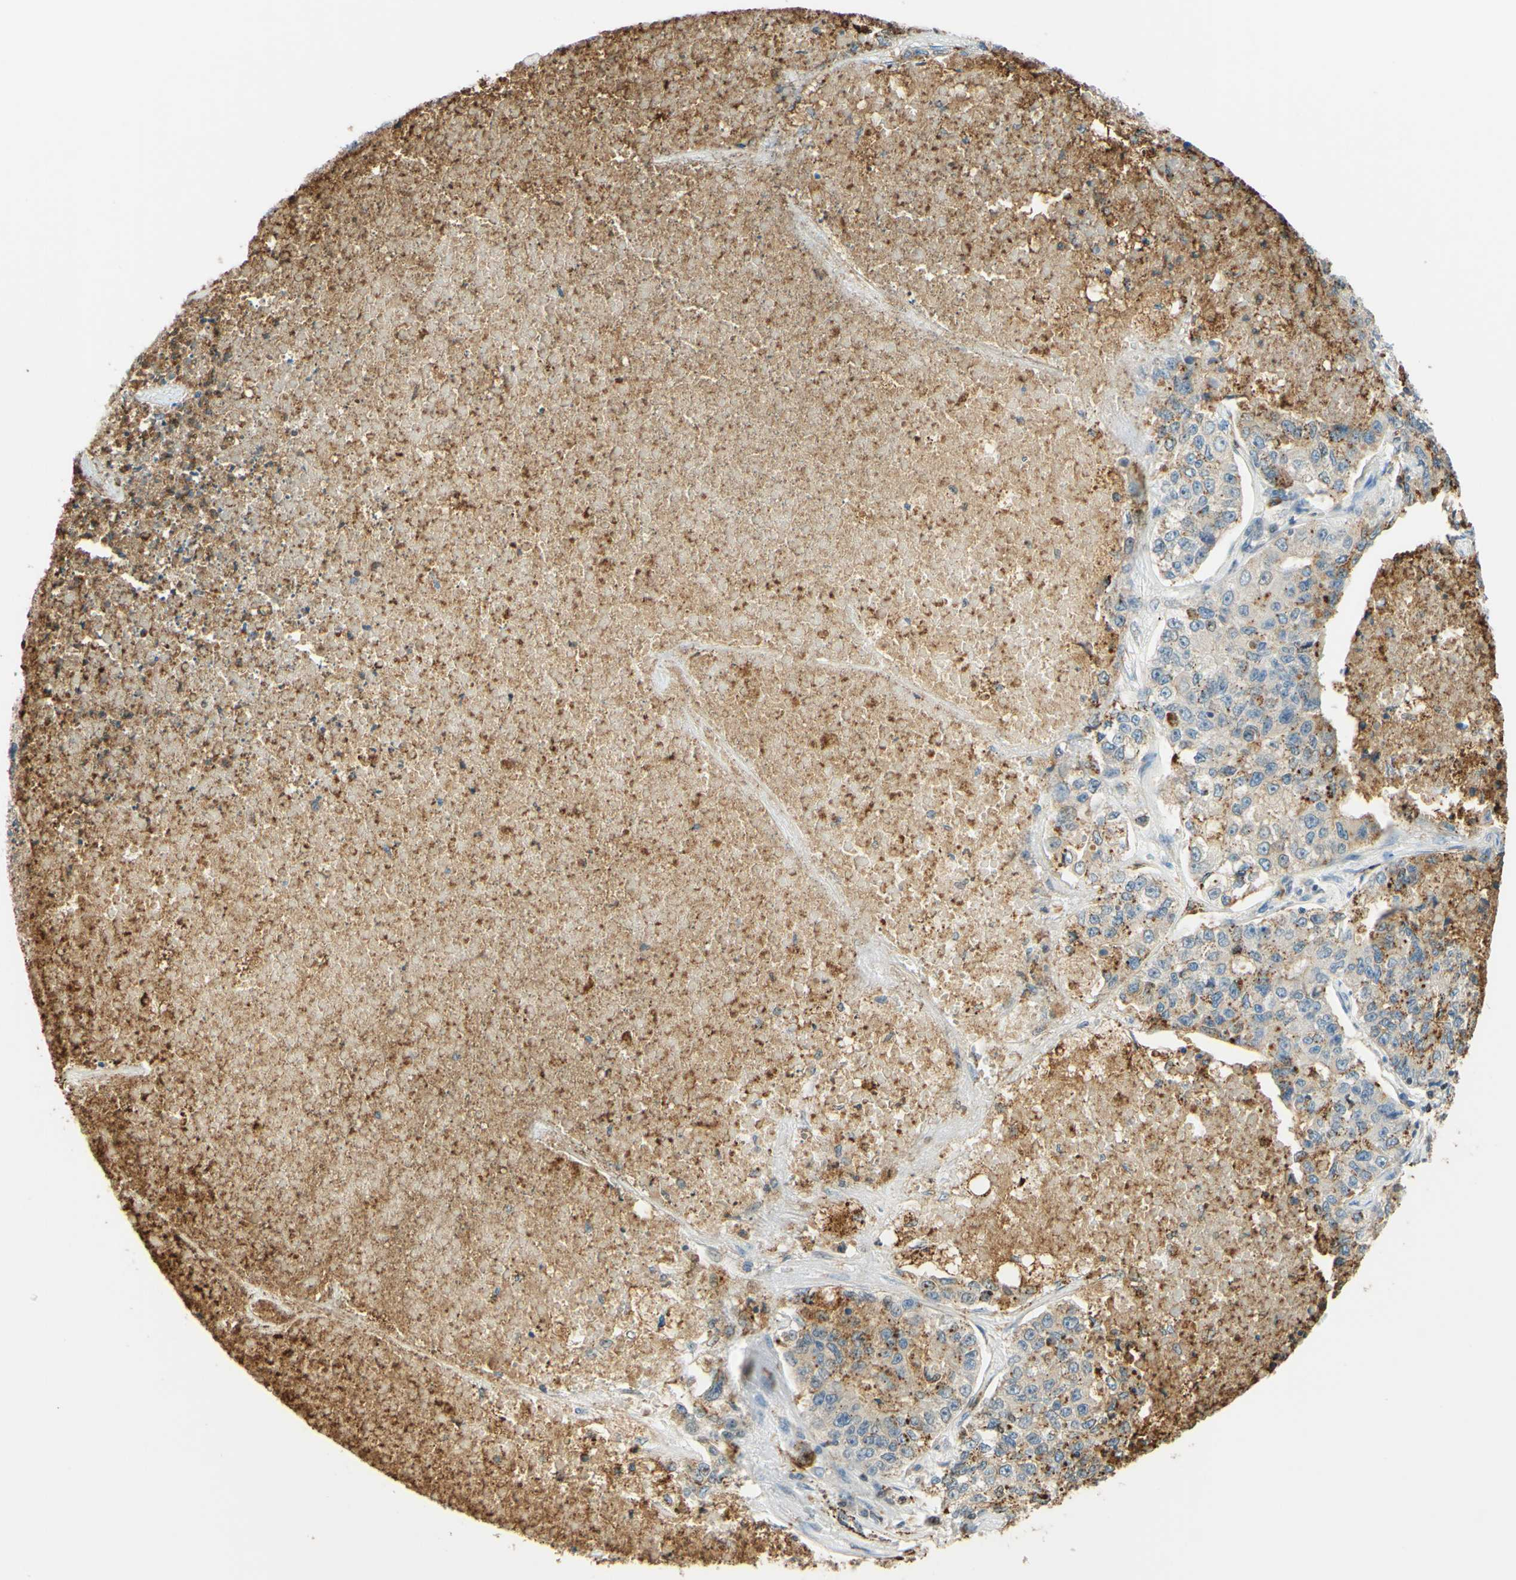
{"staining": {"intensity": "moderate", "quantity": "25%-75%", "location": "cytoplasmic/membranous"}, "tissue": "lung cancer", "cell_type": "Tumor cells", "image_type": "cancer", "snomed": [{"axis": "morphology", "description": "Adenocarcinoma, NOS"}, {"axis": "topography", "description": "Lung"}], "caption": "Lung adenocarcinoma stained with a brown dye demonstrates moderate cytoplasmic/membranous positive staining in about 25%-75% of tumor cells.", "gene": "TREM2", "patient": {"sex": "male", "age": 49}}